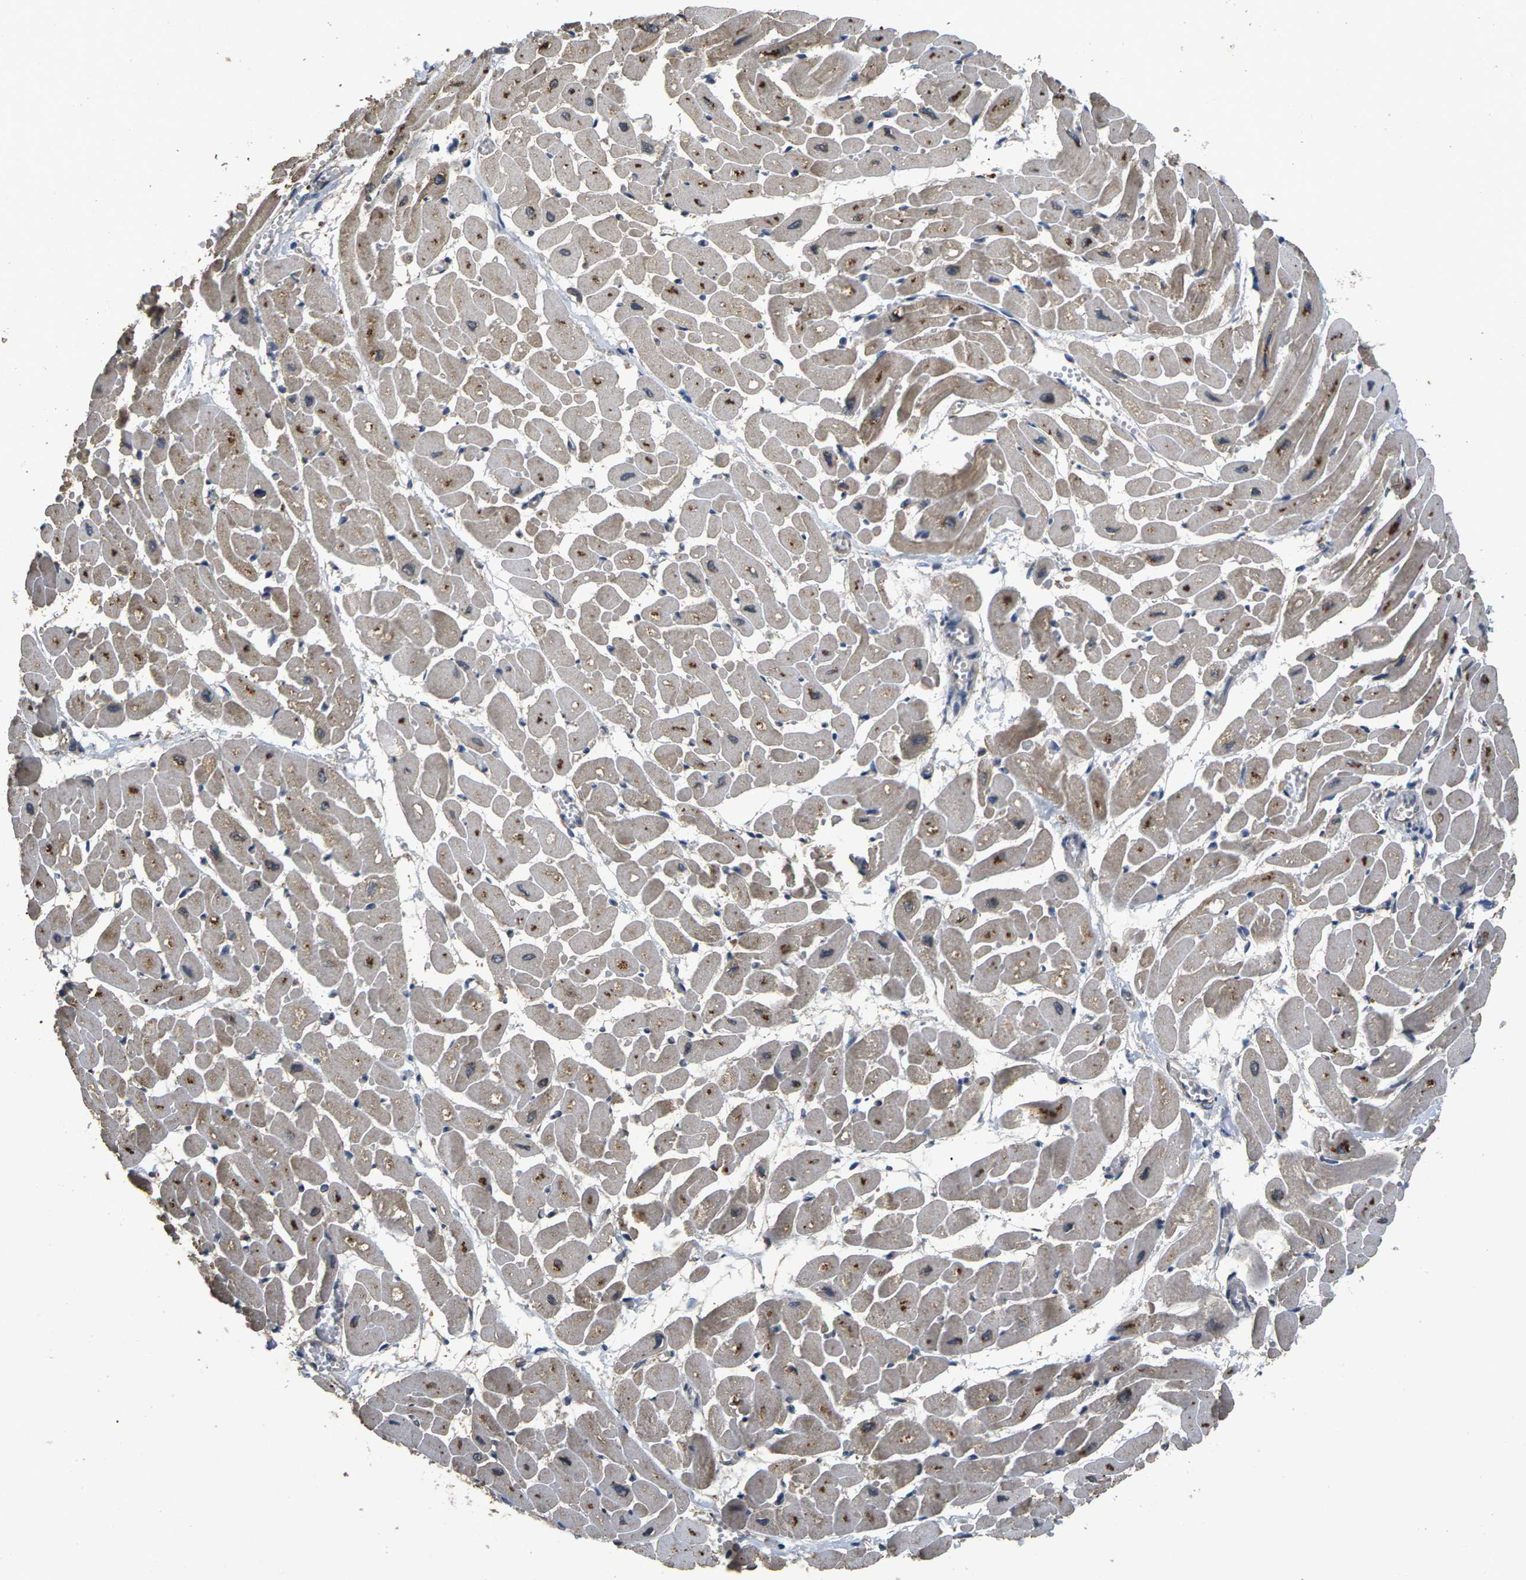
{"staining": {"intensity": "moderate", "quantity": "25%-75%", "location": "cytoplasmic/membranous"}, "tissue": "heart muscle", "cell_type": "Cardiomyocytes", "image_type": "normal", "snomed": [{"axis": "morphology", "description": "Normal tissue, NOS"}, {"axis": "topography", "description": "Heart"}], "caption": "Cardiomyocytes exhibit medium levels of moderate cytoplasmic/membranous positivity in about 25%-75% of cells in unremarkable human heart muscle.", "gene": "B4GAT1", "patient": {"sex": "male", "age": 45}}